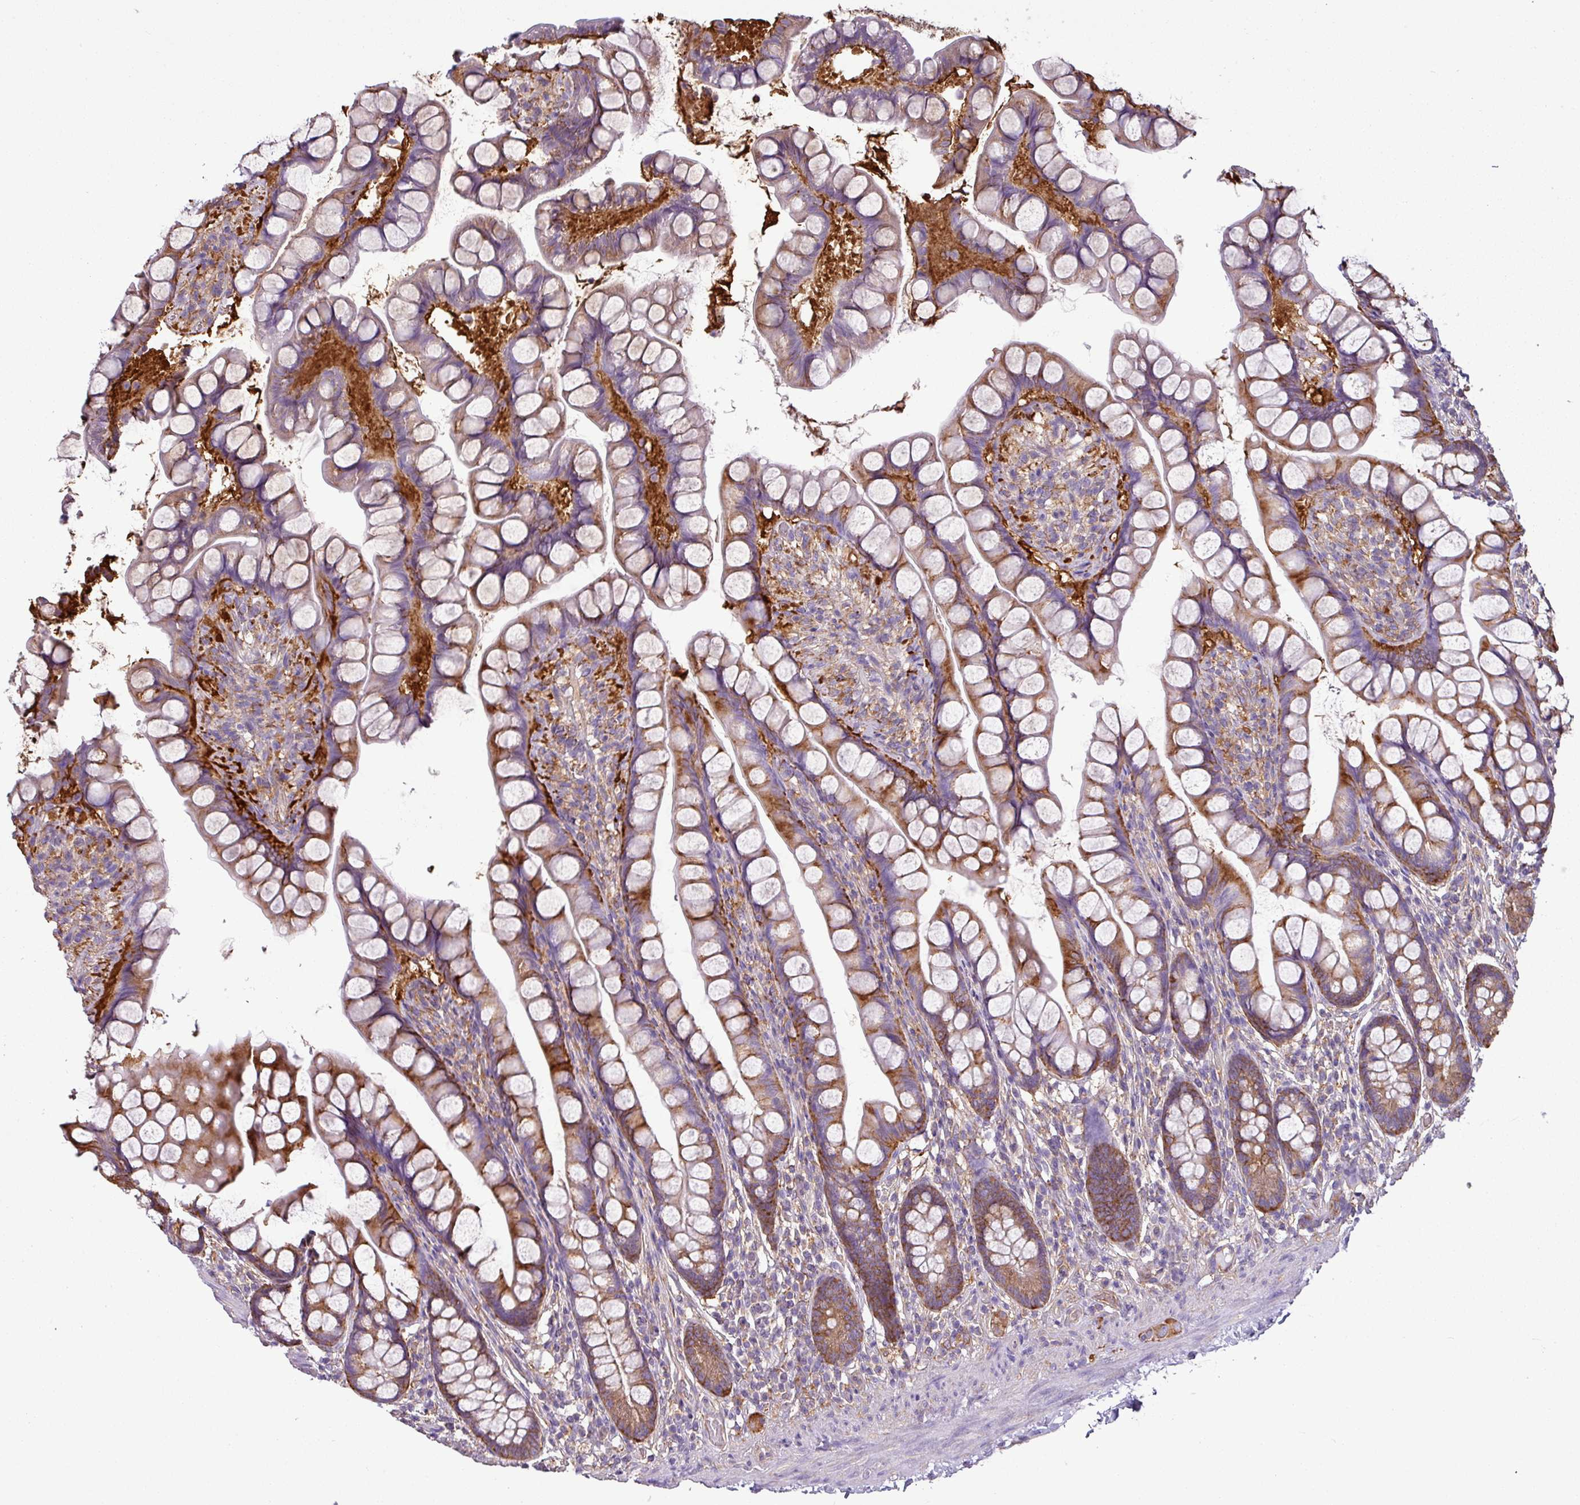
{"staining": {"intensity": "moderate", "quantity": ">75%", "location": "cytoplasmic/membranous"}, "tissue": "small intestine", "cell_type": "Glandular cells", "image_type": "normal", "snomed": [{"axis": "morphology", "description": "Normal tissue, NOS"}, {"axis": "topography", "description": "Small intestine"}], "caption": "IHC (DAB (3,3'-diaminobenzidine)) staining of normal human small intestine shows moderate cytoplasmic/membranous protein expression in approximately >75% of glandular cells.", "gene": "XNDC1N", "patient": {"sex": "male", "age": 70}}